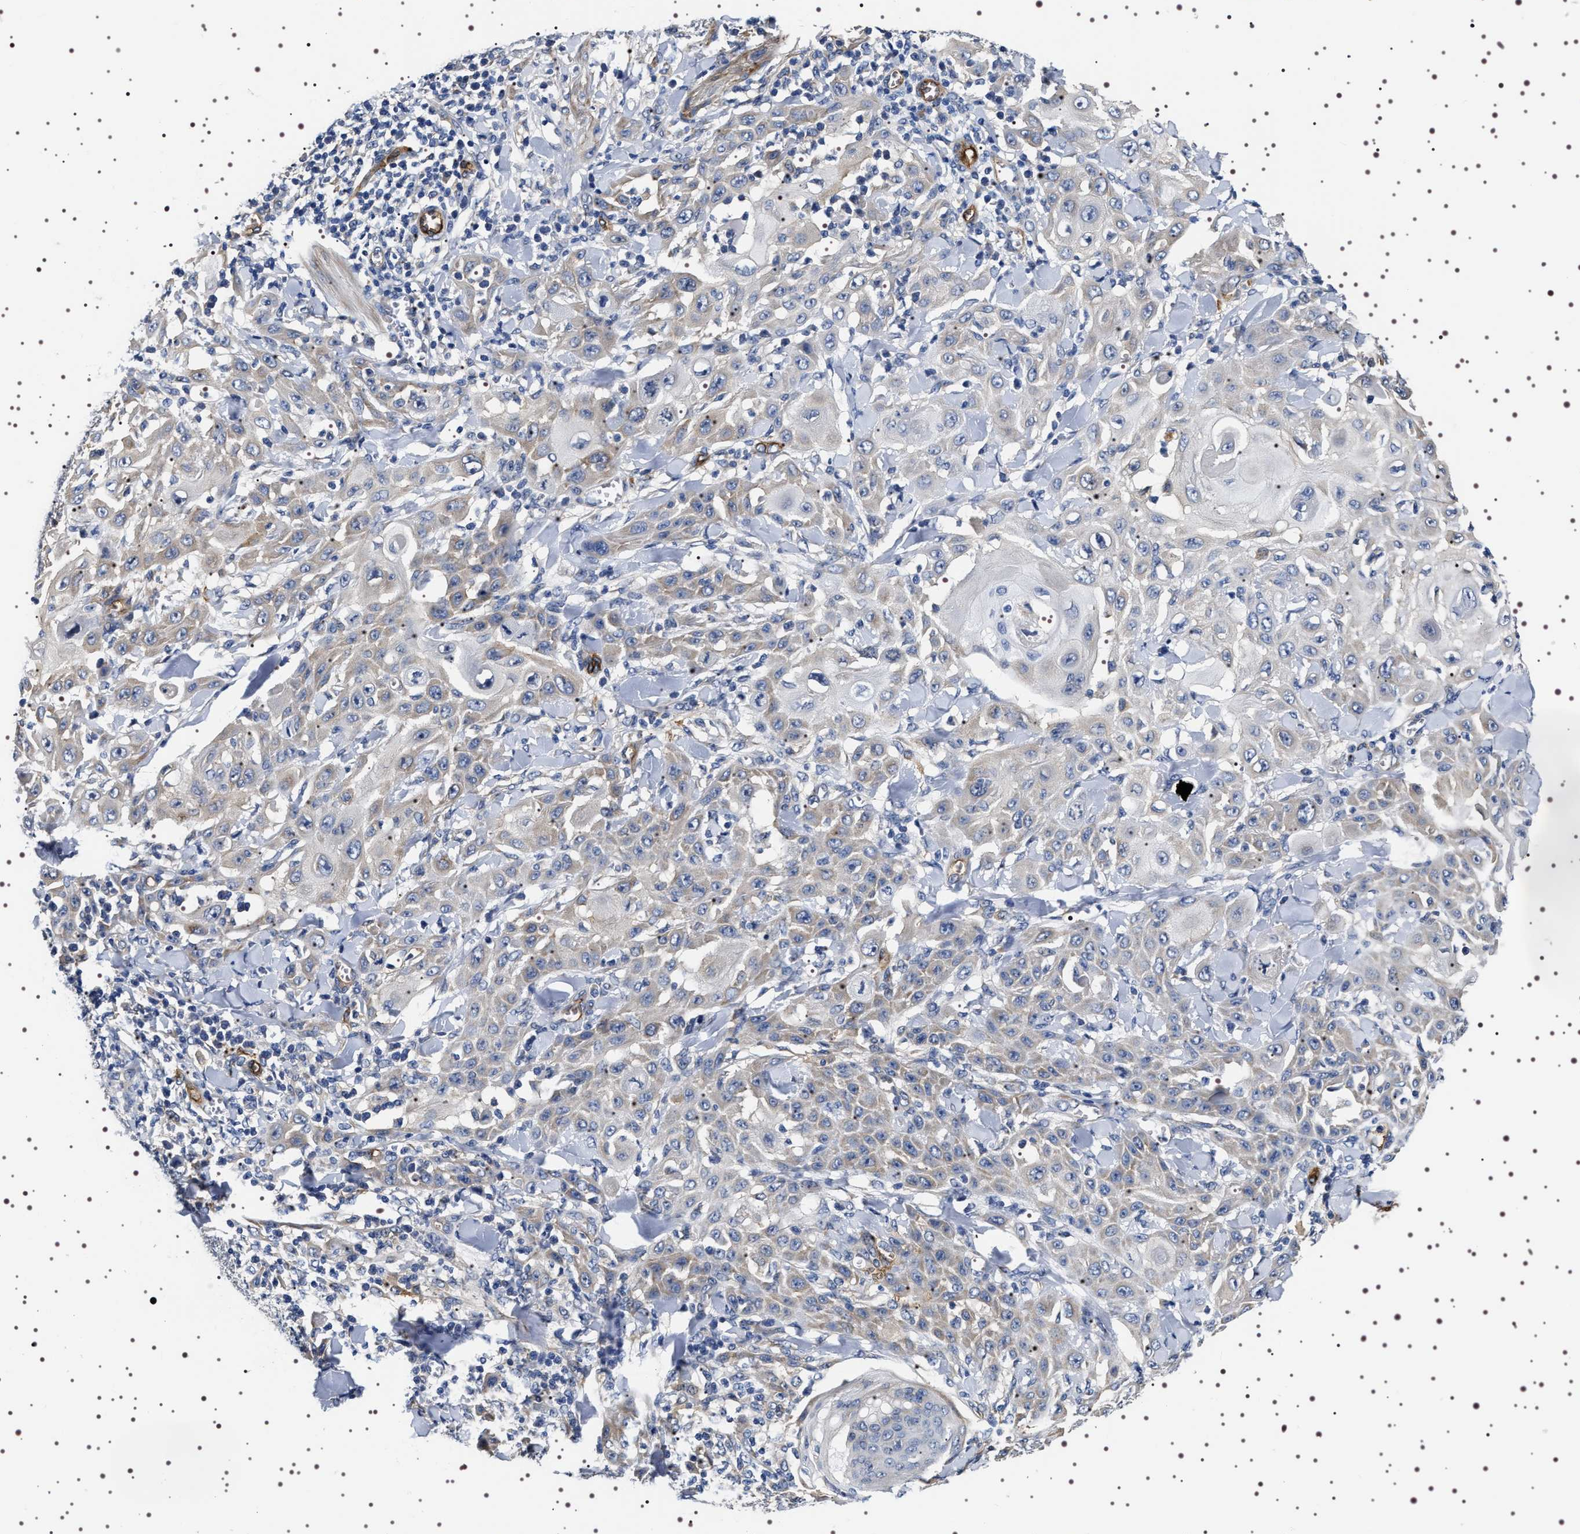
{"staining": {"intensity": "negative", "quantity": "none", "location": "none"}, "tissue": "skin cancer", "cell_type": "Tumor cells", "image_type": "cancer", "snomed": [{"axis": "morphology", "description": "Squamous cell carcinoma, NOS"}, {"axis": "topography", "description": "Skin"}], "caption": "Tumor cells show no significant staining in skin cancer (squamous cell carcinoma). (DAB (3,3'-diaminobenzidine) immunohistochemistry (IHC) visualized using brightfield microscopy, high magnification).", "gene": "ALPL", "patient": {"sex": "male", "age": 24}}